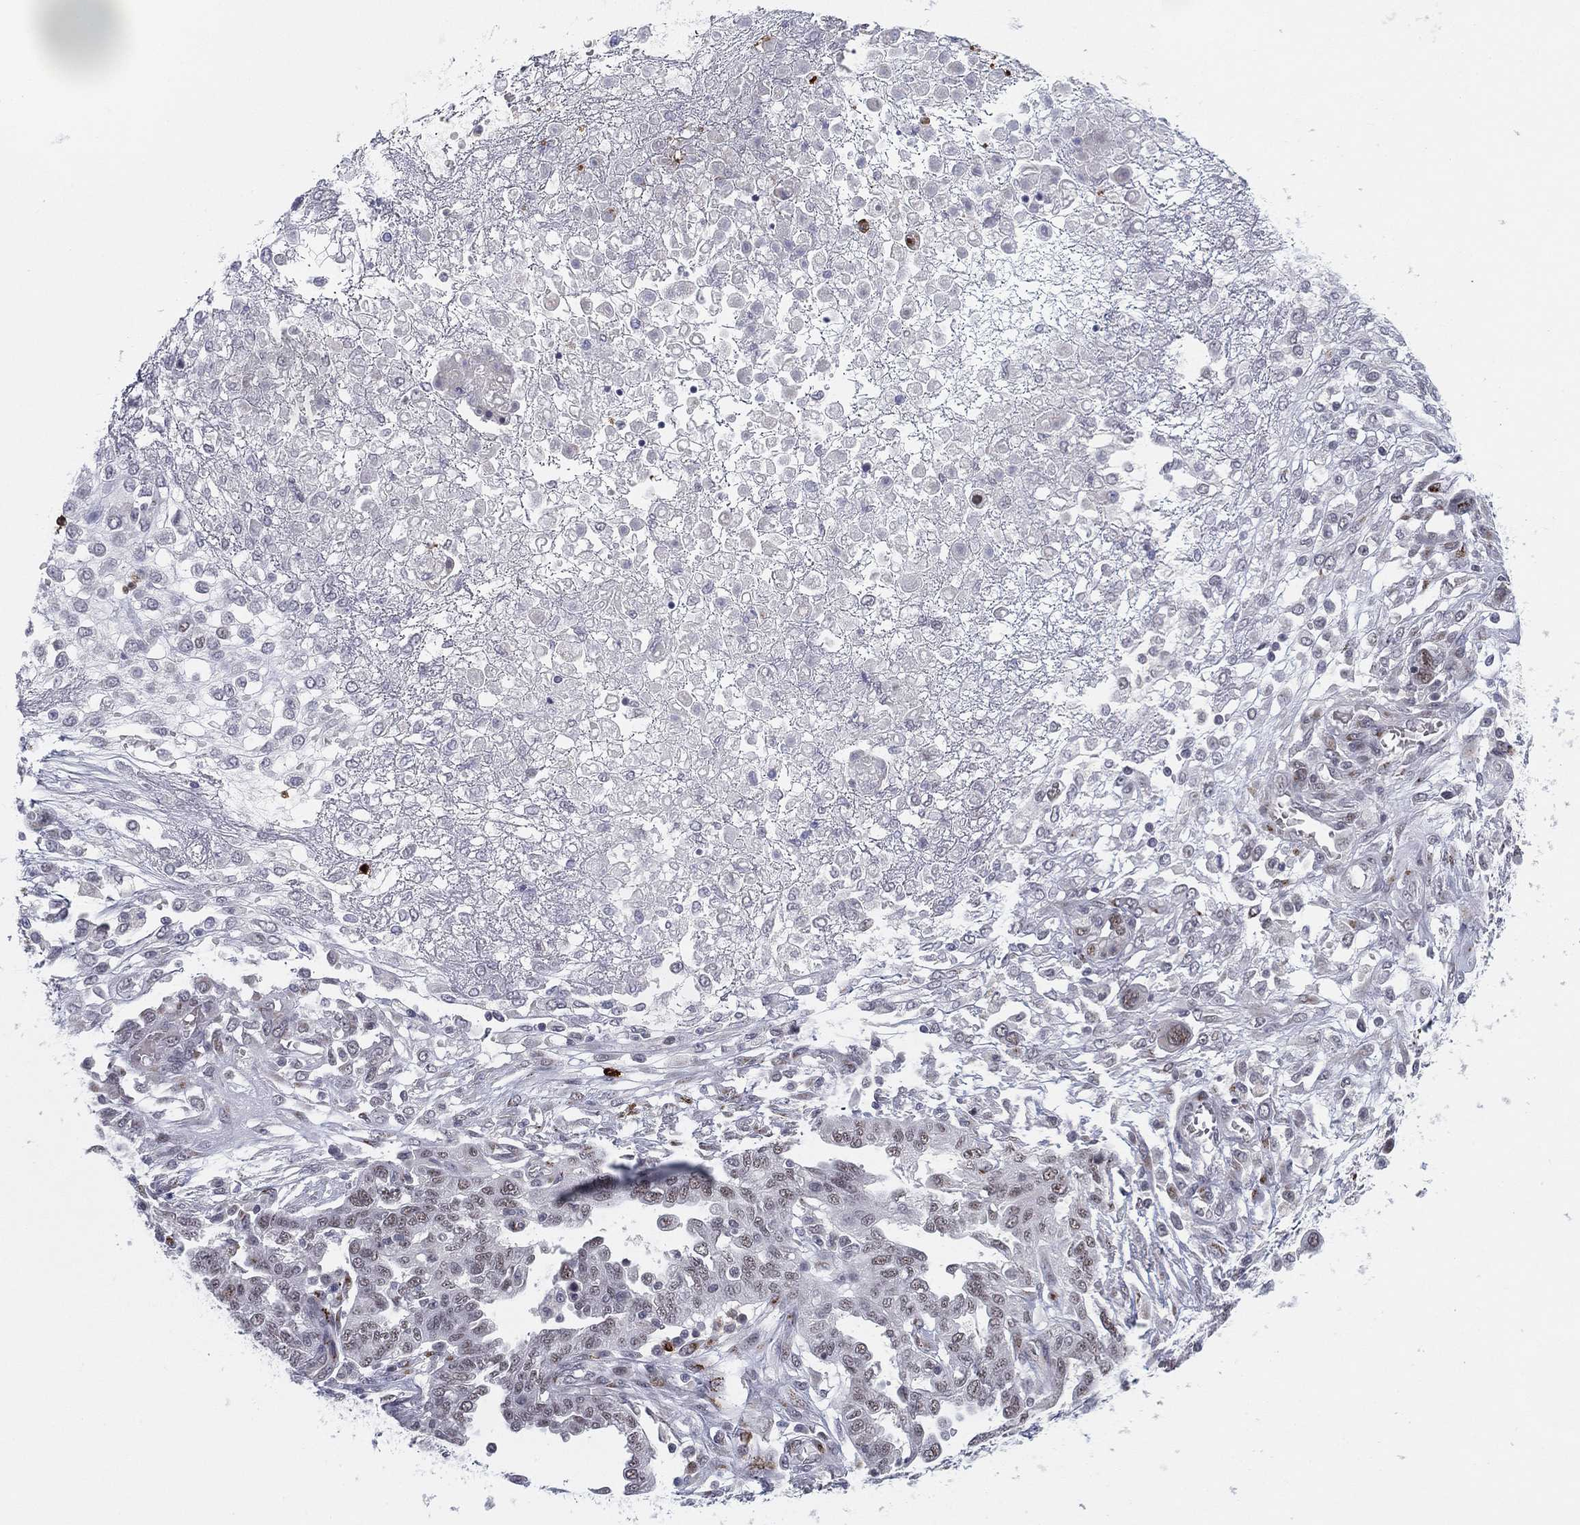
{"staining": {"intensity": "negative", "quantity": "none", "location": "none"}, "tissue": "ovarian cancer", "cell_type": "Tumor cells", "image_type": "cancer", "snomed": [{"axis": "morphology", "description": "Cystadenocarcinoma, serous, NOS"}, {"axis": "topography", "description": "Ovary"}], "caption": "A high-resolution micrograph shows immunohistochemistry (IHC) staining of ovarian cancer (serous cystadenocarcinoma), which reveals no significant staining in tumor cells.", "gene": "CD177", "patient": {"sex": "female", "age": 67}}